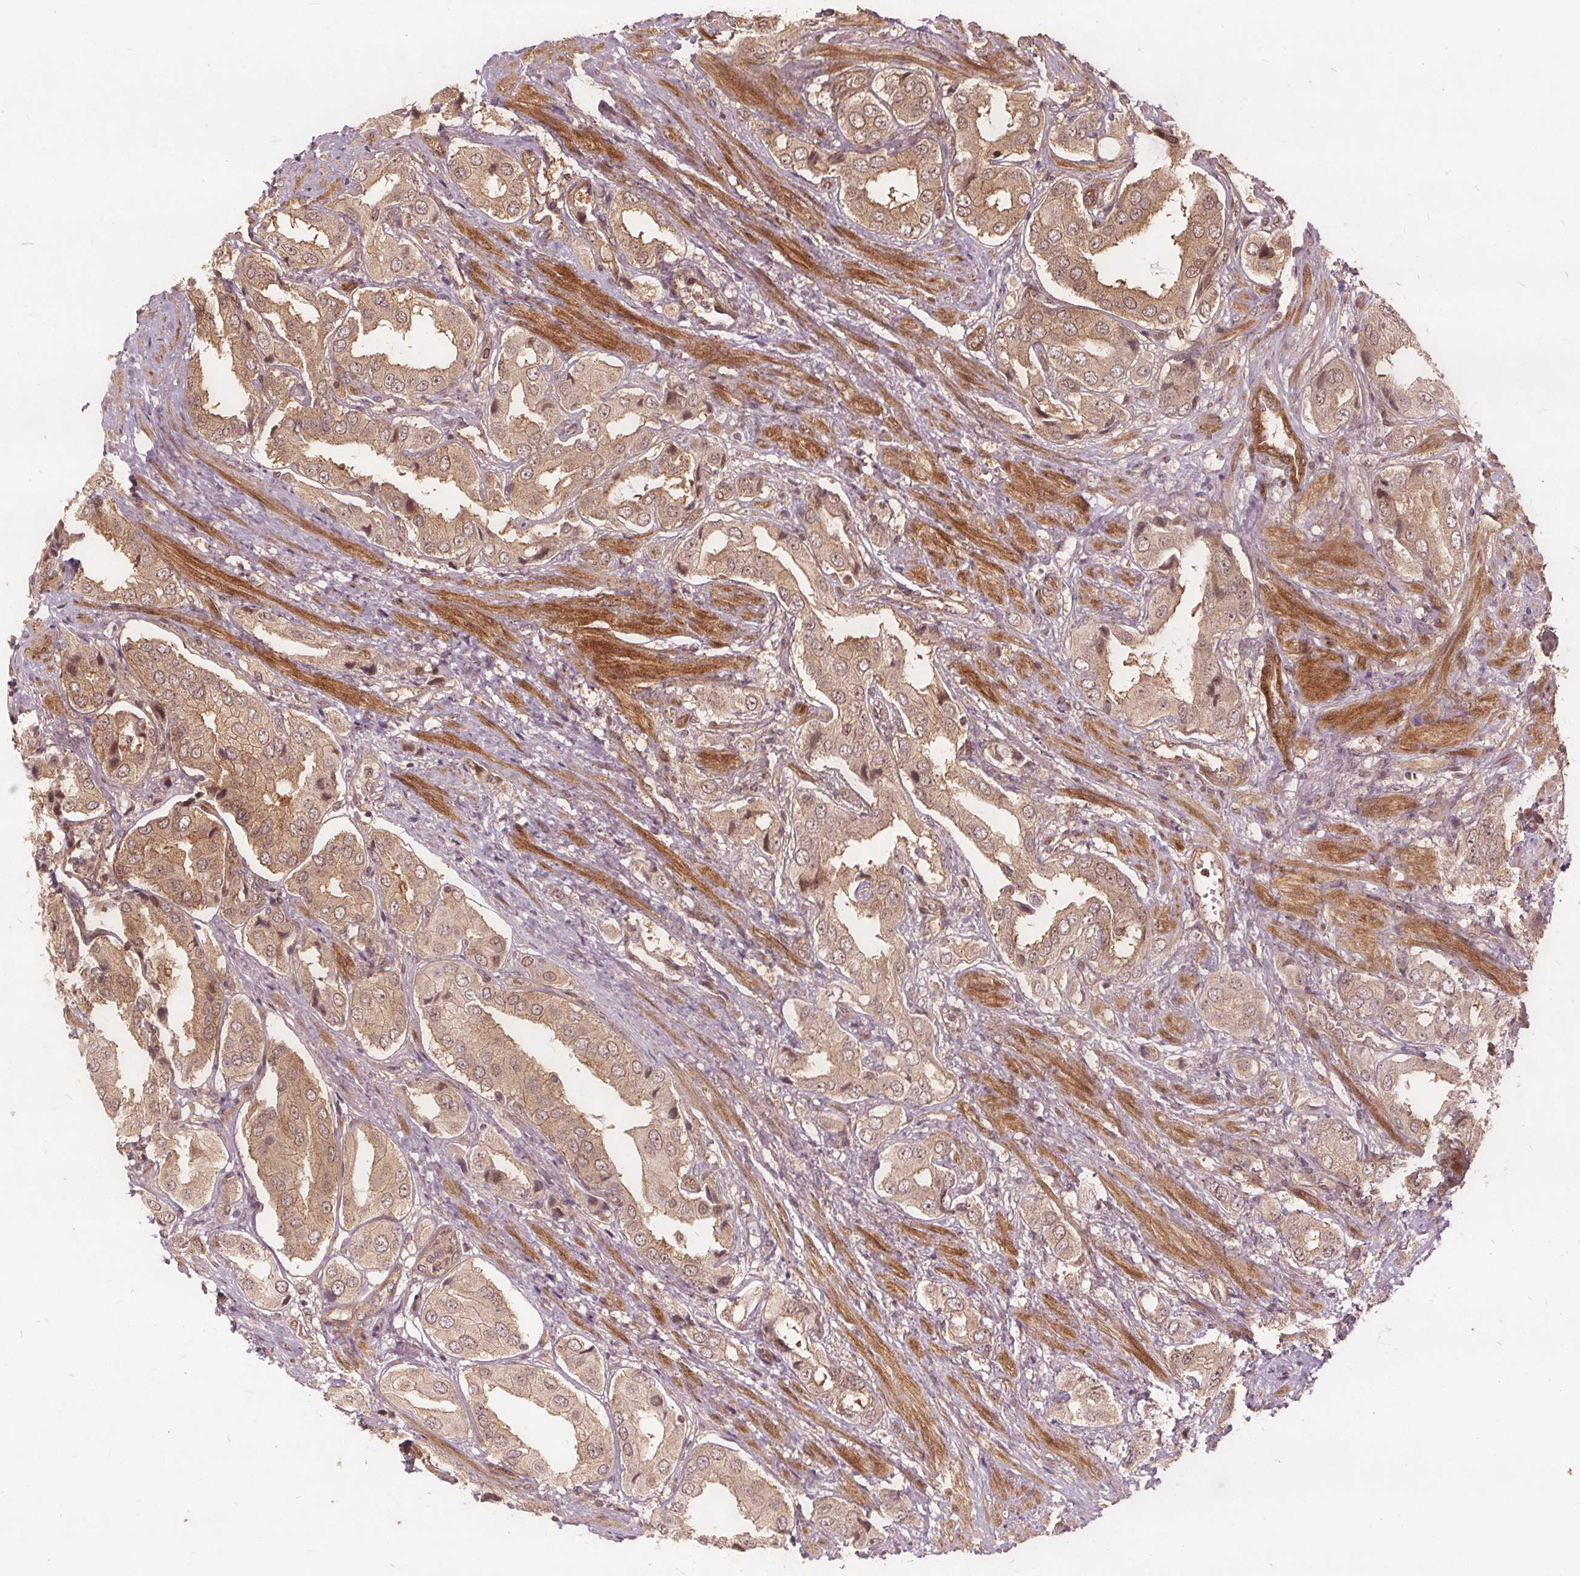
{"staining": {"intensity": "weak", "quantity": ">75%", "location": "cytoplasmic/membranous"}, "tissue": "prostate cancer", "cell_type": "Tumor cells", "image_type": "cancer", "snomed": [{"axis": "morphology", "description": "Adenocarcinoma, NOS"}, {"axis": "topography", "description": "Prostate"}], "caption": "IHC (DAB (3,3'-diaminobenzidine)) staining of human adenocarcinoma (prostate) reveals weak cytoplasmic/membranous protein expression in about >75% of tumor cells.", "gene": "PPP1CB", "patient": {"sex": "male", "age": 63}}